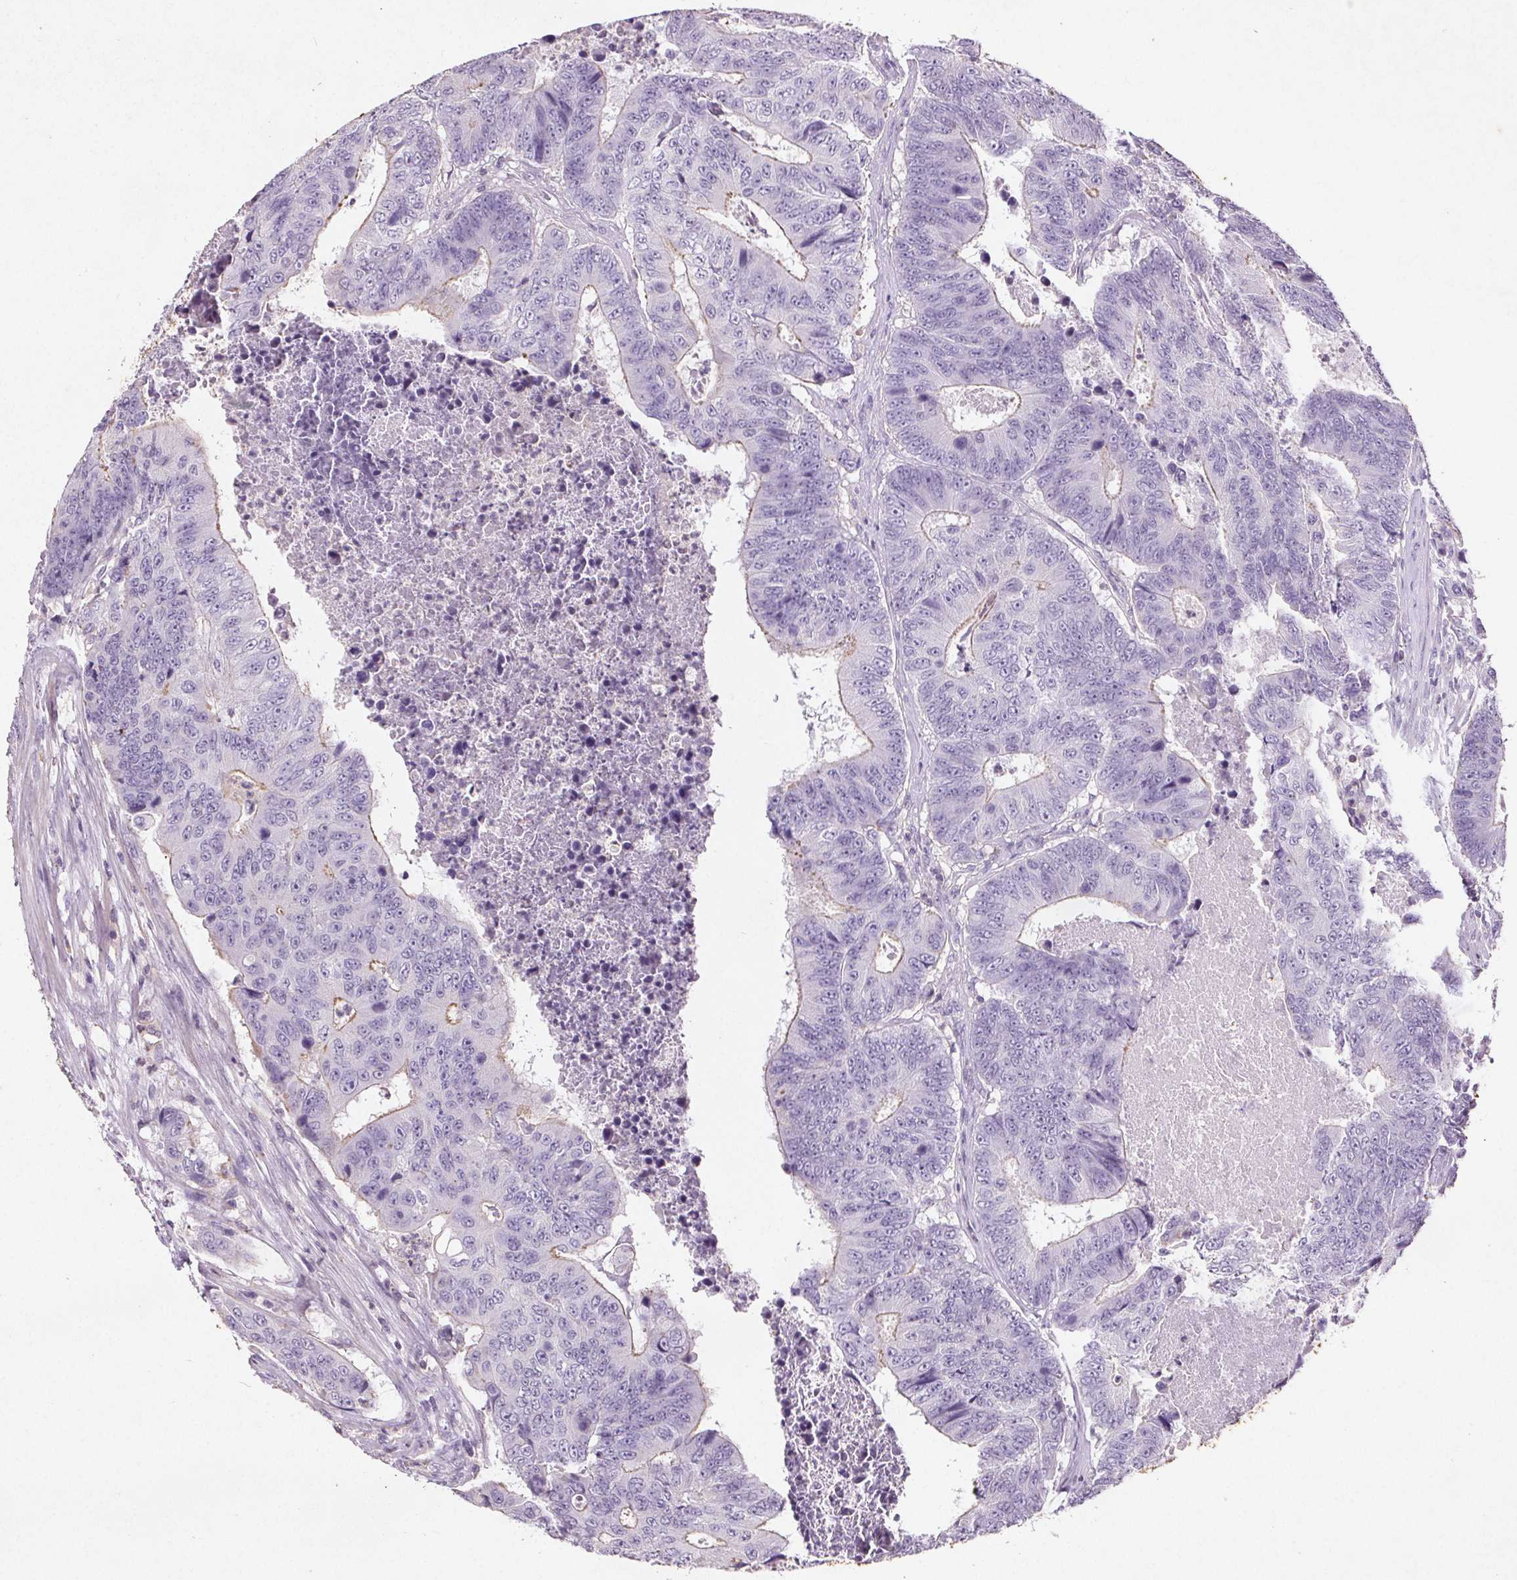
{"staining": {"intensity": "negative", "quantity": "none", "location": "none"}, "tissue": "colorectal cancer", "cell_type": "Tumor cells", "image_type": "cancer", "snomed": [{"axis": "morphology", "description": "Adenocarcinoma, NOS"}, {"axis": "topography", "description": "Colon"}], "caption": "IHC micrograph of neoplastic tissue: colorectal cancer stained with DAB (3,3'-diaminobenzidine) displays no significant protein positivity in tumor cells.", "gene": "C19orf84", "patient": {"sex": "female", "age": 48}}